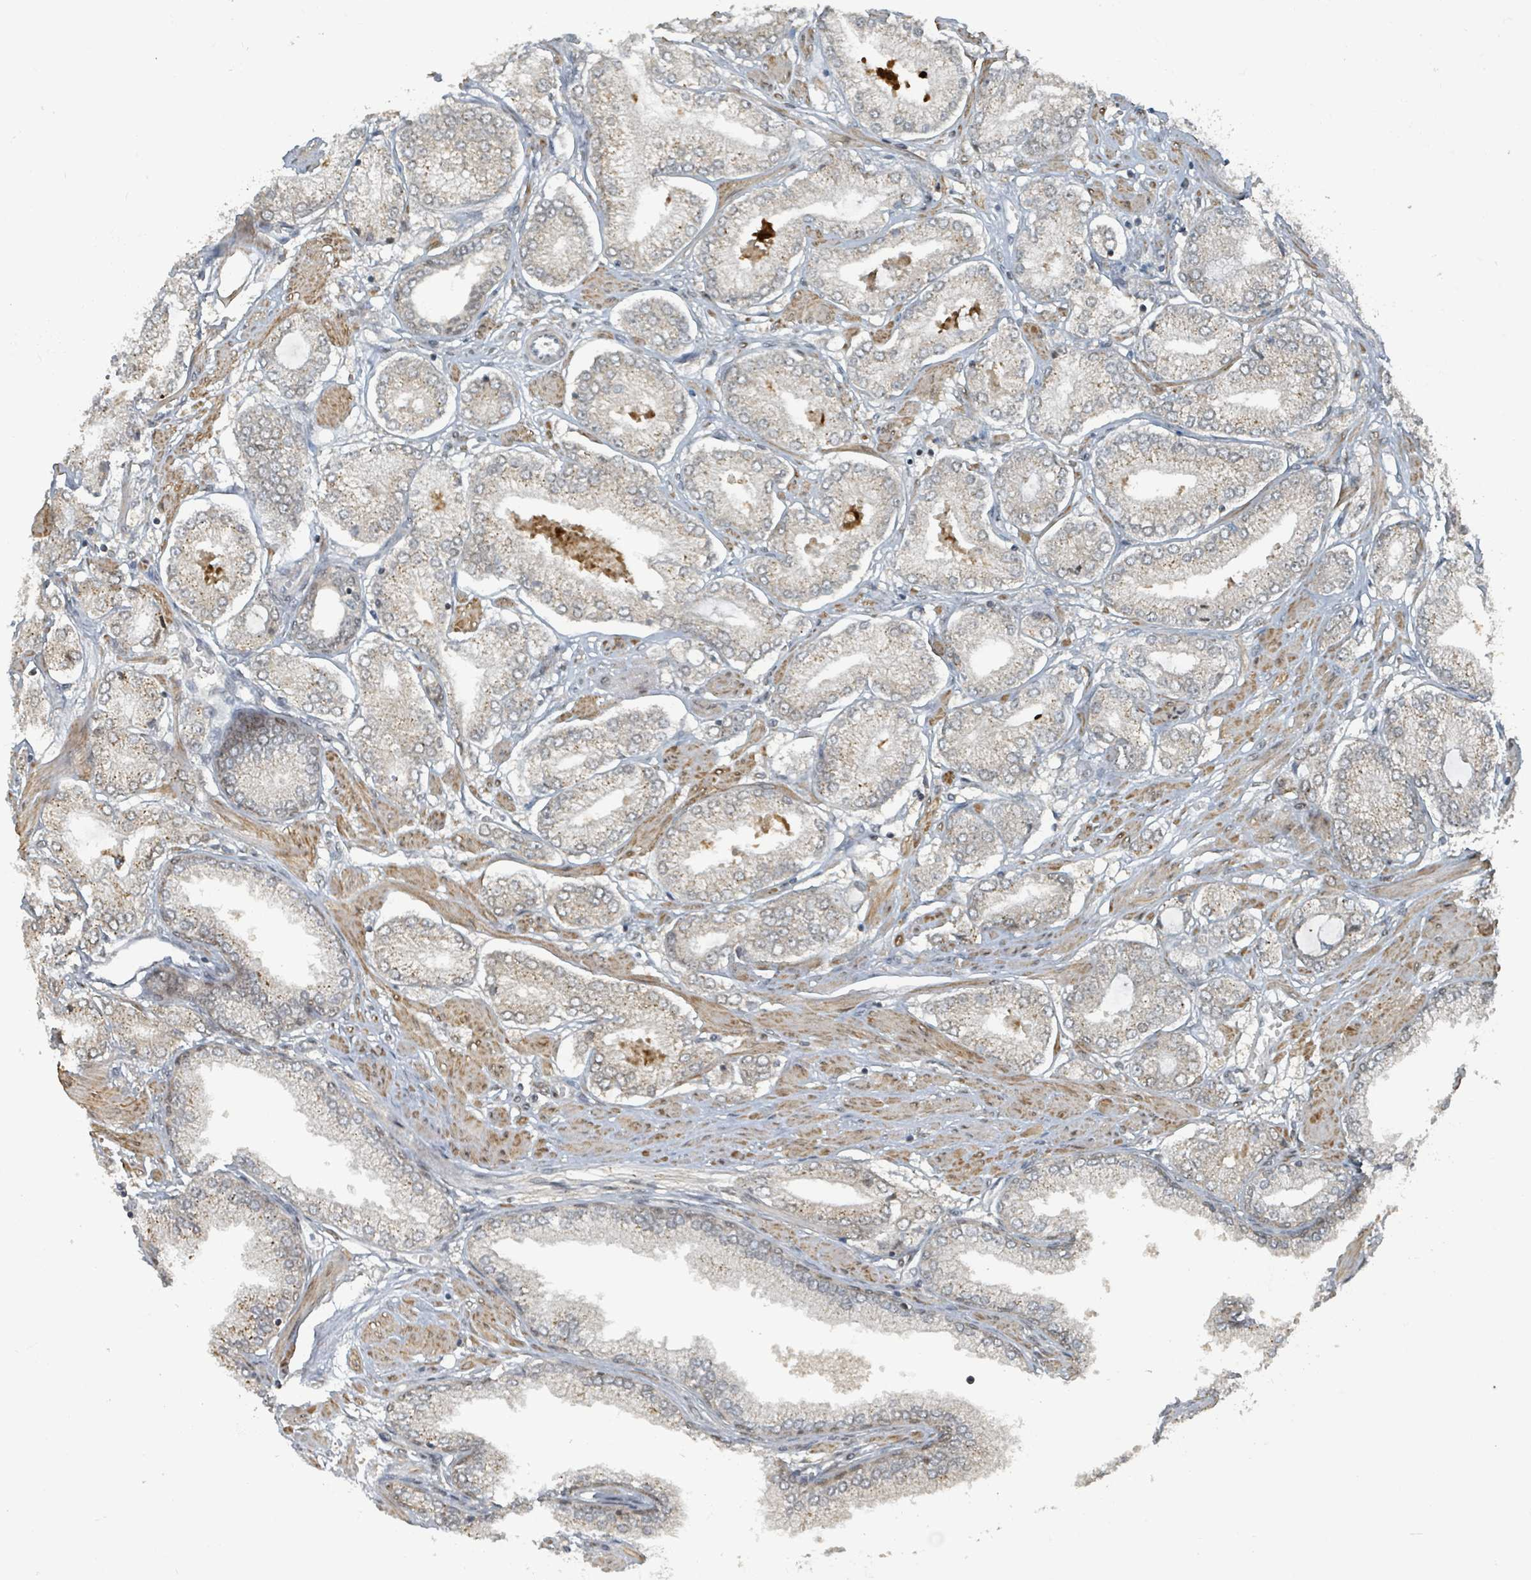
{"staining": {"intensity": "weak", "quantity": "<25%", "location": "cytoplasmic/membranous"}, "tissue": "prostate cancer", "cell_type": "Tumor cells", "image_type": "cancer", "snomed": [{"axis": "morphology", "description": "Adenocarcinoma, High grade"}, {"axis": "topography", "description": "Prostate and seminal vesicle, NOS"}], "caption": "Immunohistochemistry image of prostate high-grade adenocarcinoma stained for a protein (brown), which shows no staining in tumor cells.", "gene": "PHIP", "patient": {"sex": "male", "age": 64}}